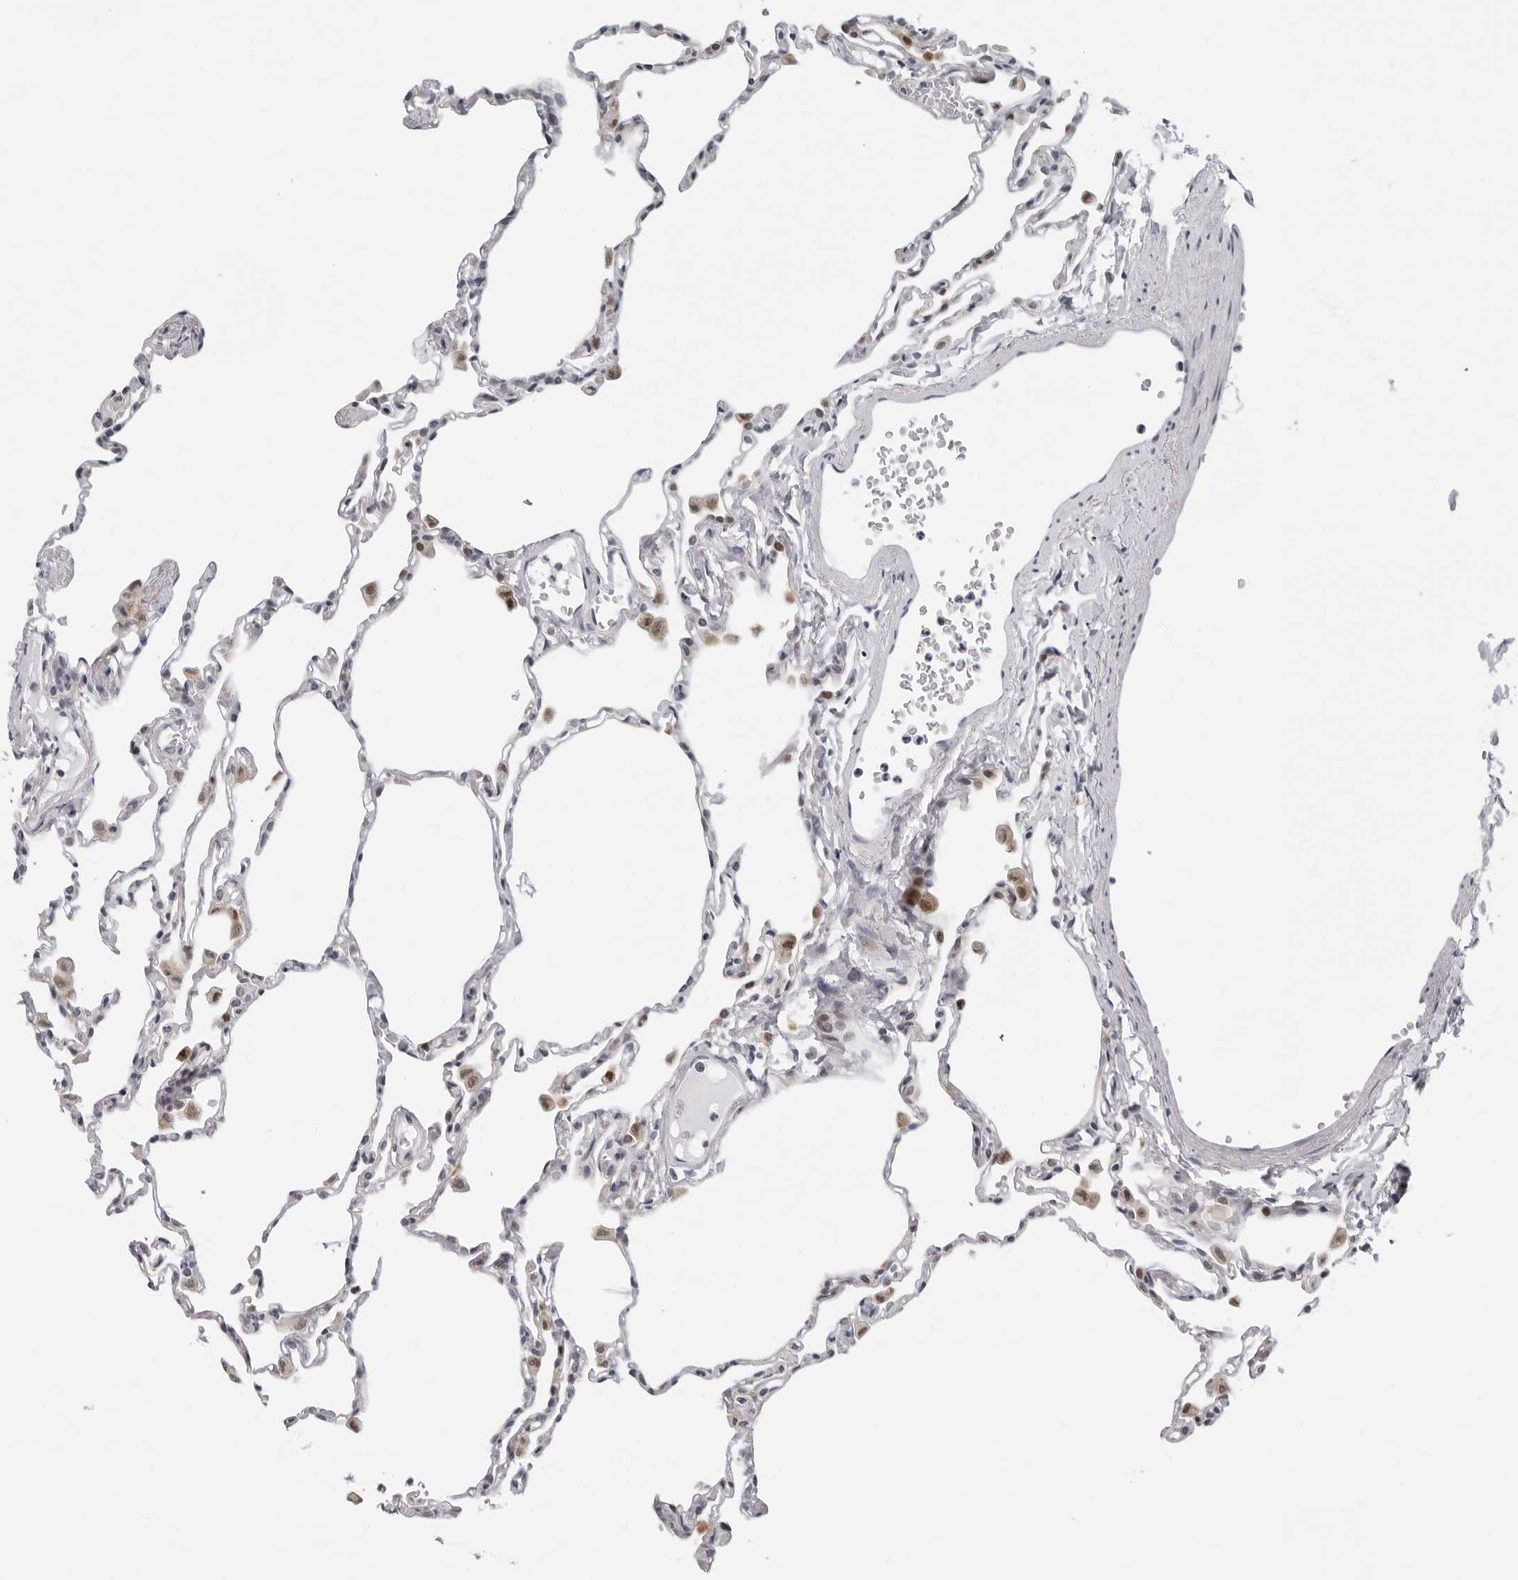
{"staining": {"intensity": "negative", "quantity": "none", "location": "none"}, "tissue": "lung", "cell_type": "Alveolar cells", "image_type": "normal", "snomed": [{"axis": "morphology", "description": "Normal tissue, NOS"}, {"axis": "topography", "description": "Lung"}], "caption": "High magnification brightfield microscopy of normal lung stained with DAB (brown) and counterstained with hematoxylin (blue): alveolar cells show no significant expression. The staining is performed using DAB (3,3'-diaminobenzidine) brown chromogen with nuclei counter-stained in using hematoxylin.", "gene": "PIP4K2C", "patient": {"sex": "female", "age": 49}}